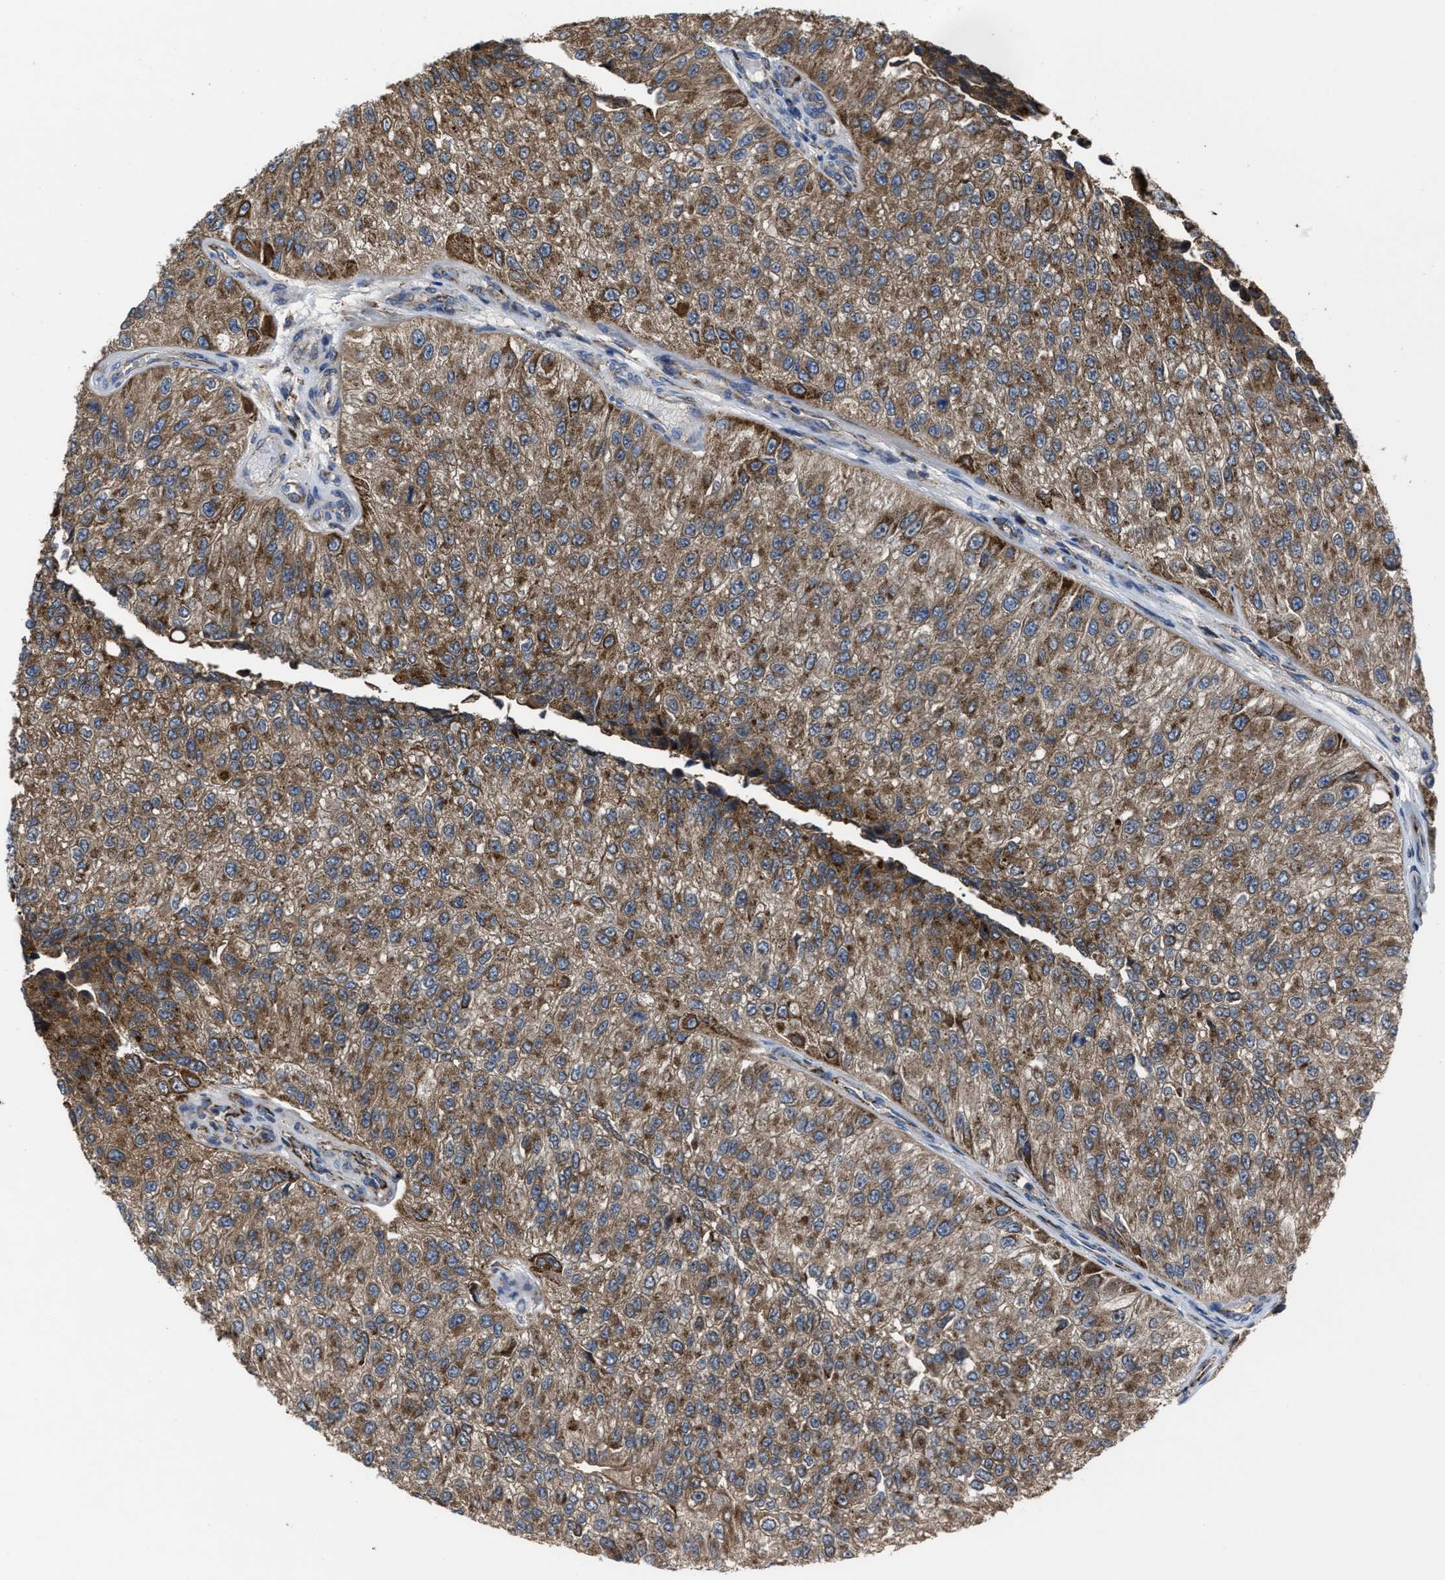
{"staining": {"intensity": "moderate", "quantity": ">75%", "location": "cytoplasmic/membranous"}, "tissue": "urothelial cancer", "cell_type": "Tumor cells", "image_type": "cancer", "snomed": [{"axis": "morphology", "description": "Urothelial carcinoma, High grade"}, {"axis": "topography", "description": "Kidney"}, {"axis": "topography", "description": "Urinary bladder"}], "caption": "Moderate cytoplasmic/membranous positivity is seen in about >75% of tumor cells in urothelial cancer.", "gene": "PASK", "patient": {"sex": "male", "age": 77}}